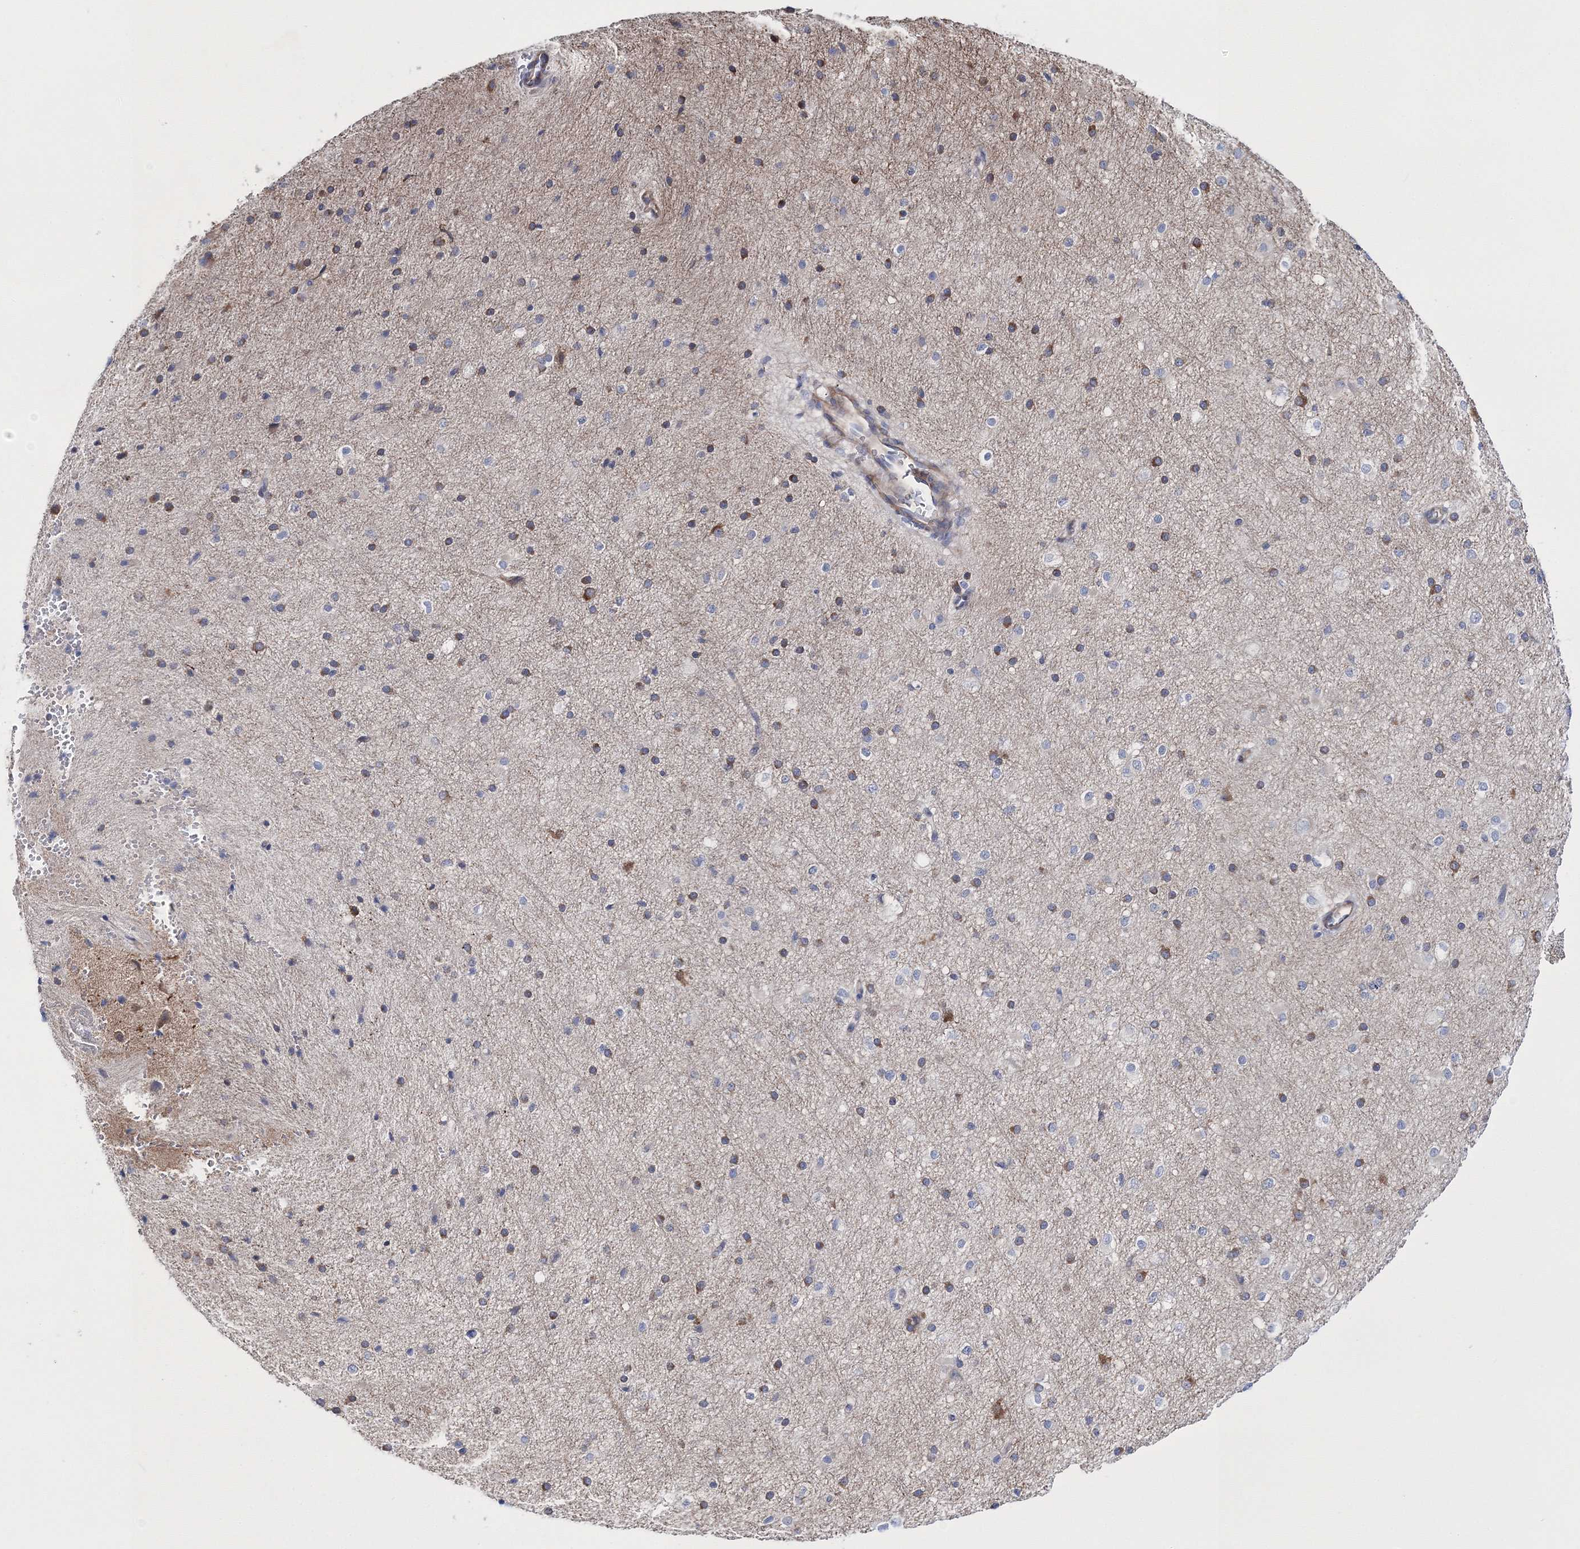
{"staining": {"intensity": "moderate", "quantity": "25%-75%", "location": "cytoplasmic/membranous"}, "tissue": "cerebral cortex", "cell_type": "Endothelial cells", "image_type": "normal", "snomed": [{"axis": "morphology", "description": "Normal tissue, NOS"}, {"axis": "morphology", "description": "Developmental malformation"}, {"axis": "topography", "description": "Cerebral cortex"}], "caption": "Protein expression by immunohistochemistry (IHC) displays moderate cytoplasmic/membranous positivity in approximately 25%-75% of endothelial cells in unremarkable cerebral cortex. (Brightfield microscopy of DAB IHC at high magnification).", "gene": "ARHGAP32", "patient": {"sex": "female", "age": 30}}